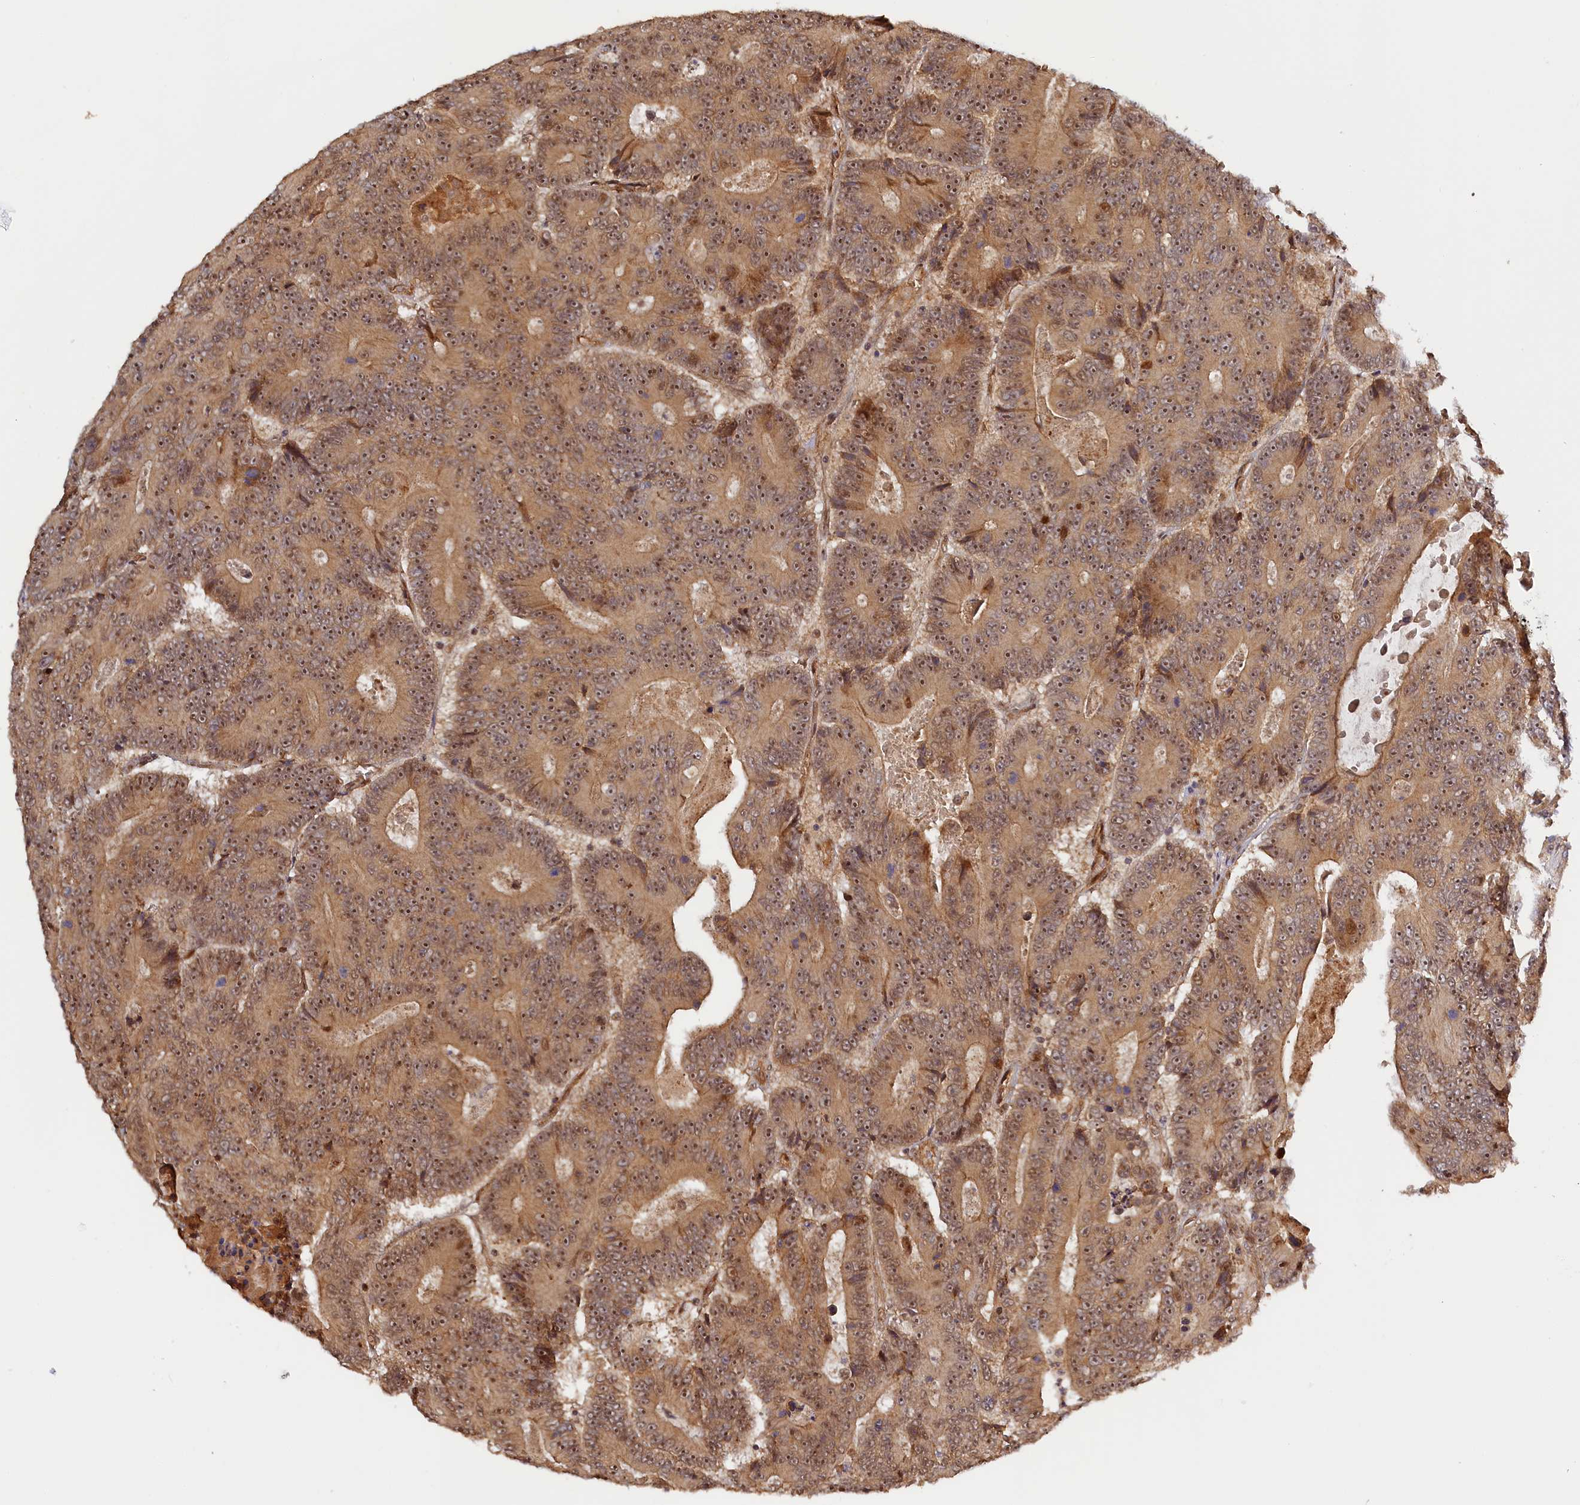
{"staining": {"intensity": "moderate", "quantity": ">75%", "location": "cytoplasmic/membranous,nuclear"}, "tissue": "colorectal cancer", "cell_type": "Tumor cells", "image_type": "cancer", "snomed": [{"axis": "morphology", "description": "Adenocarcinoma, NOS"}, {"axis": "topography", "description": "Colon"}], "caption": "Adenocarcinoma (colorectal) stained with immunohistochemistry demonstrates moderate cytoplasmic/membranous and nuclear positivity in about >75% of tumor cells.", "gene": "ANKRD24", "patient": {"sex": "male", "age": 83}}